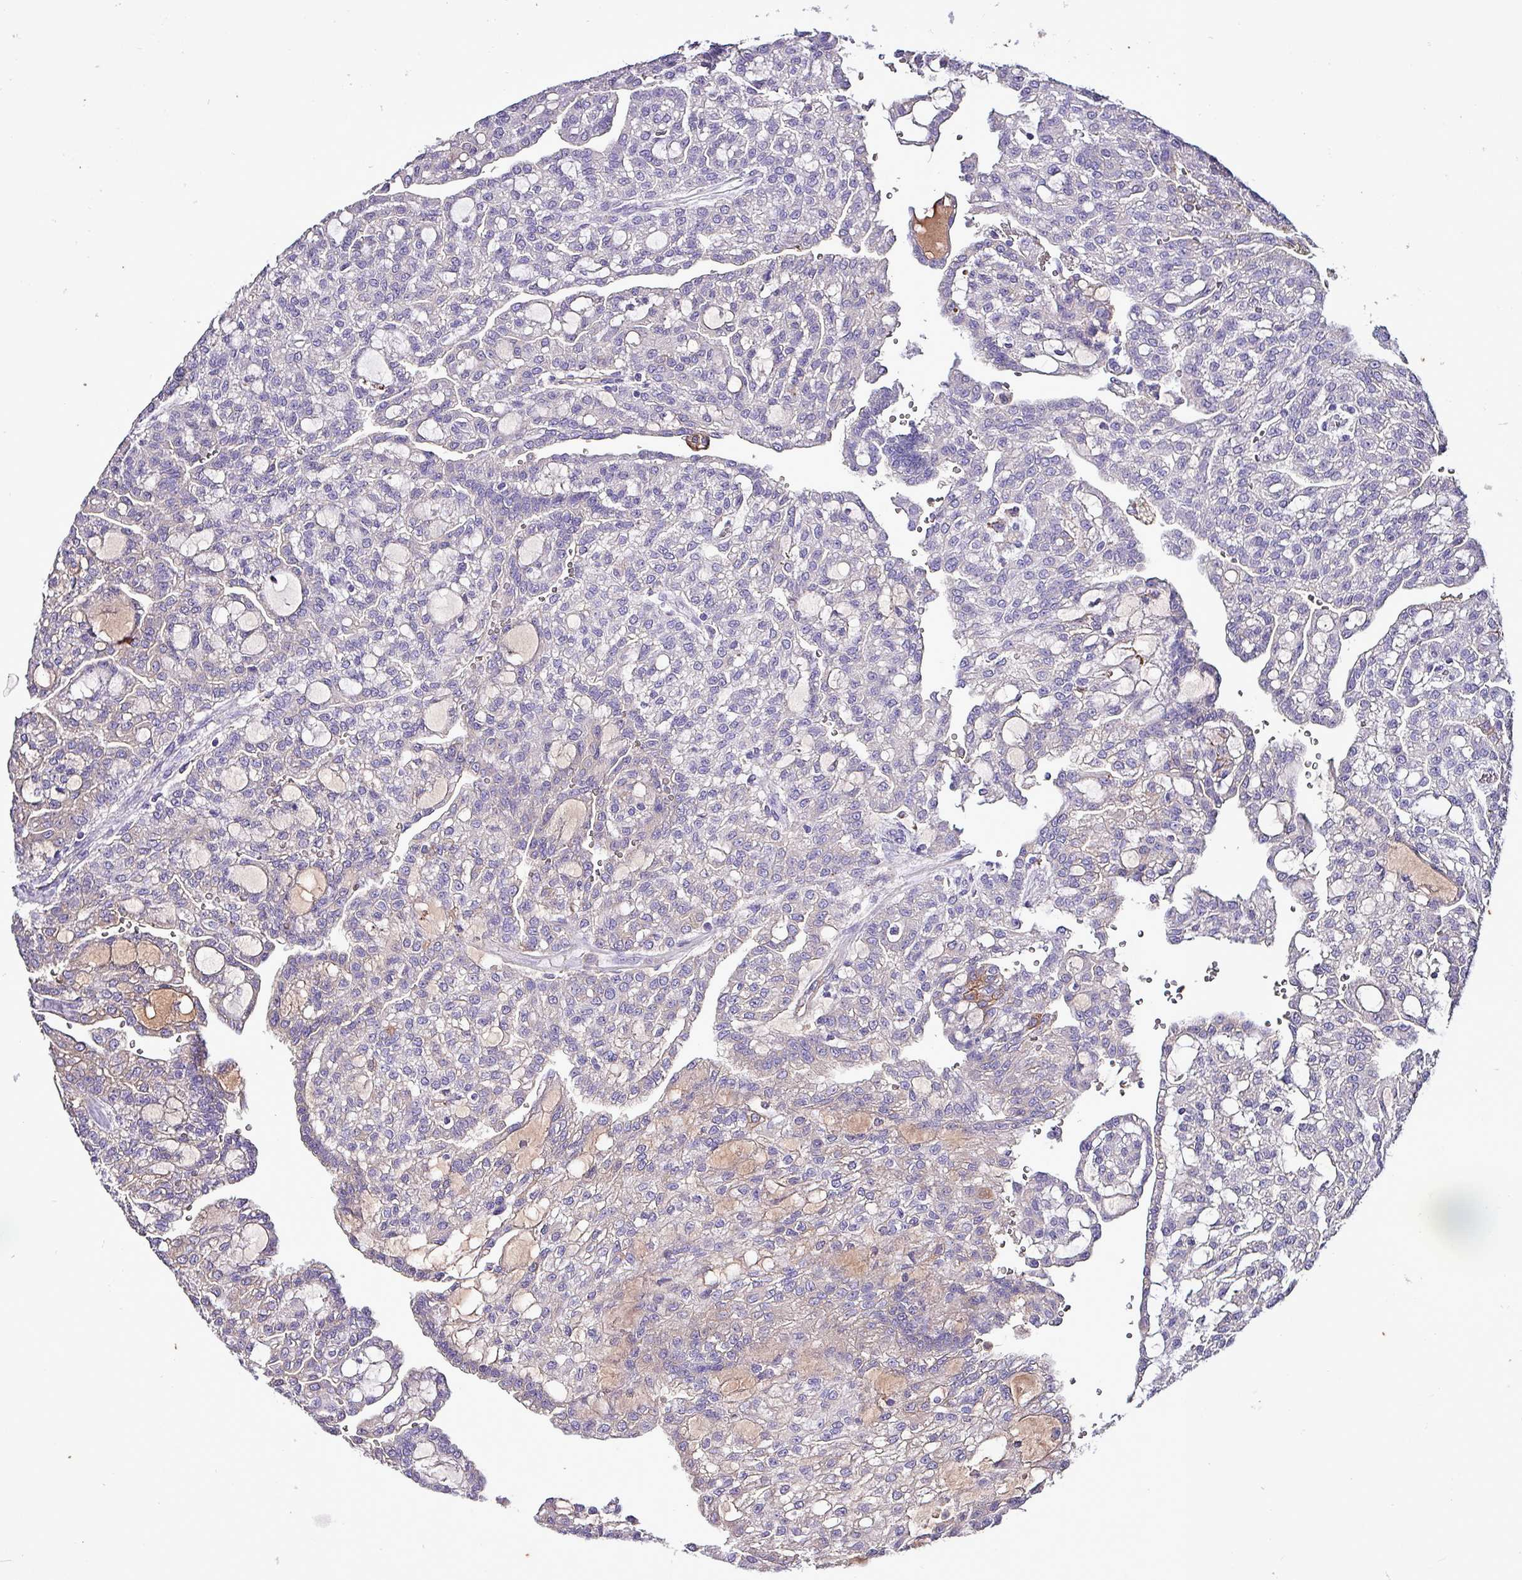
{"staining": {"intensity": "negative", "quantity": "none", "location": "none"}, "tissue": "renal cancer", "cell_type": "Tumor cells", "image_type": "cancer", "snomed": [{"axis": "morphology", "description": "Adenocarcinoma, NOS"}, {"axis": "topography", "description": "Kidney"}], "caption": "Immunohistochemistry histopathology image of neoplastic tissue: human renal cancer (adenocarcinoma) stained with DAB reveals no significant protein positivity in tumor cells. (Brightfield microscopy of DAB immunohistochemistry (IHC) at high magnification).", "gene": "HP", "patient": {"sex": "male", "age": 63}}